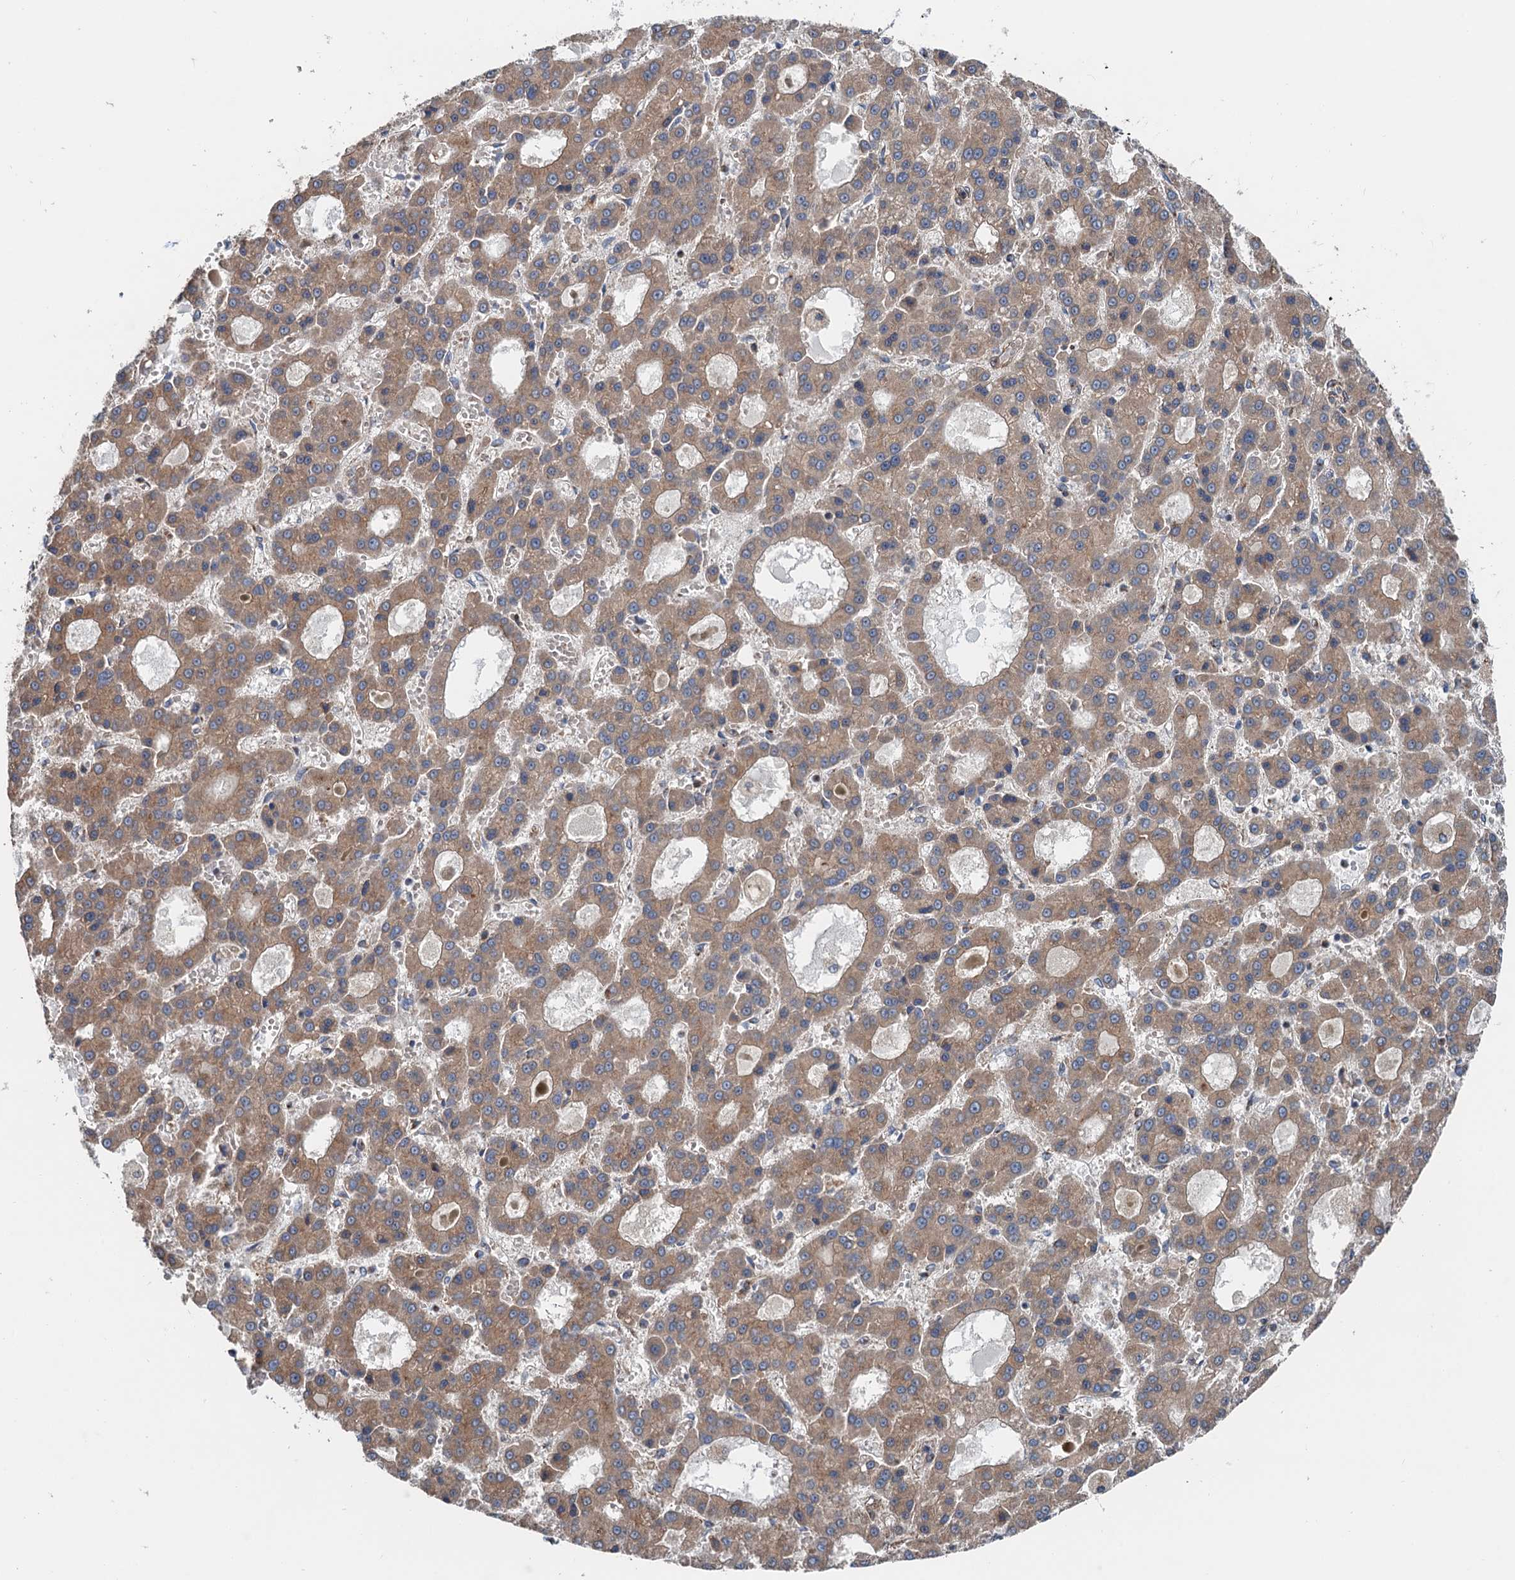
{"staining": {"intensity": "moderate", "quantity": ">75%", "location": "cytoplasmic/membranous"}, "tissue": "liver cancer", "cell_type": "Tumor cells", "image_type": "cancer", "snomed": [{"axis": "morphology", "description": "Carcinoma, Hepatocellular, NOS"}, {"axis": "topography", "description": "Liver"}], "caption": "Human liver hepatocellular carcinoma stained with a brown dye reveals moderate cytoplasmic/membranous positive positivity in about >75% of tumor cells.", "gene": "ANKRD26", "patient": {"sex": "male", "age": 70}}